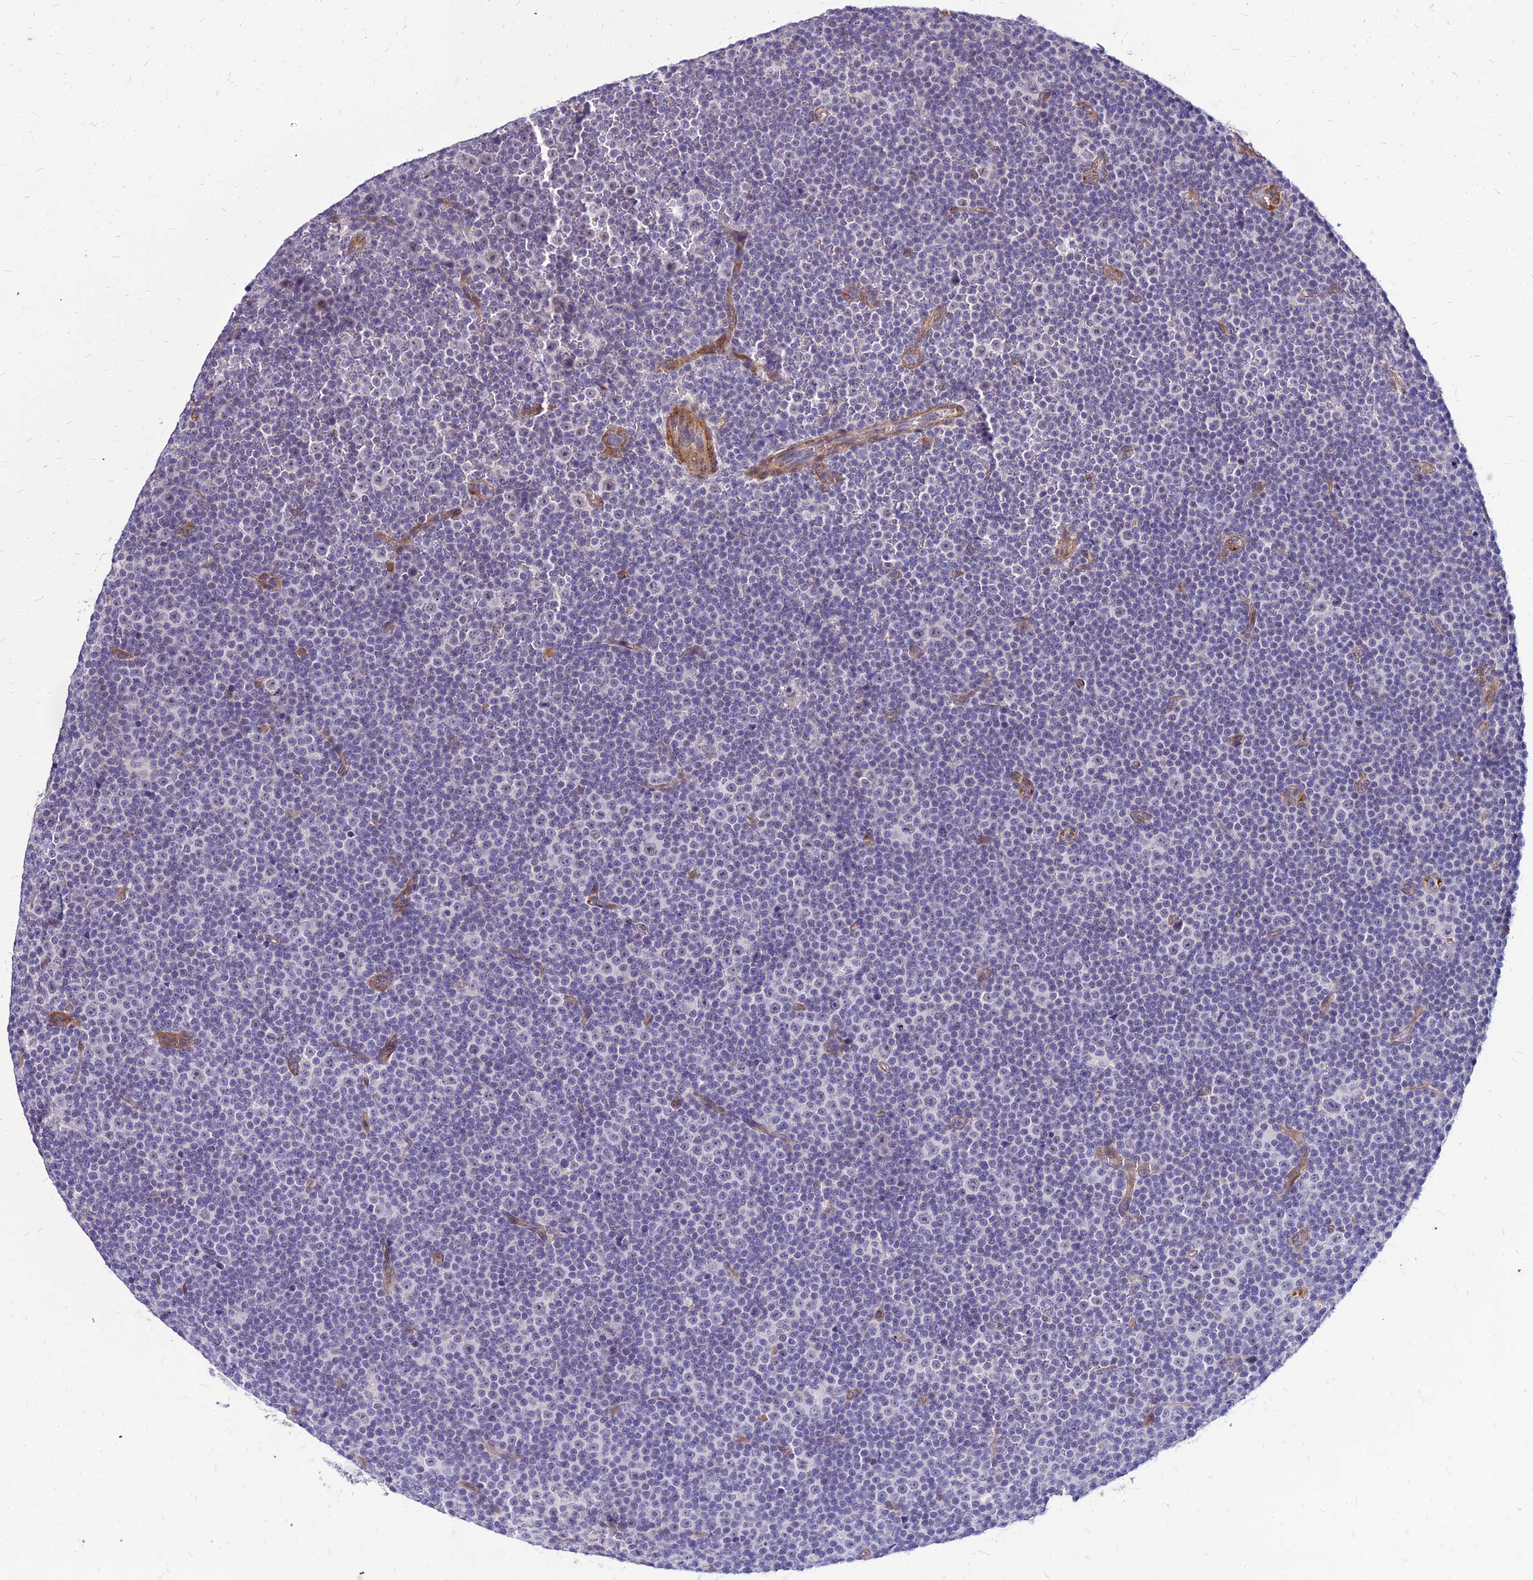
{"staining": {"intensity": "negative", "quantity": "none", "location": "none"}, "tissue": "lymphoma", "cell_type": "Tumor cells", "image_type": "cancer", "snomed": [{"axis": "morphology", "description": "Malignant lymphoma, non-Hodgkin's type, Low grade"}, {"axis": "topography", "description": "Lymph node"}], "caption": "Immunohistochemical staining of human low-grade malignant lymphoma, non-Hodgkin's type demonstrates no significant expression in tumor cells.", "gene": "YEATS2", "patient": {"sex": "female", "age": 67}}